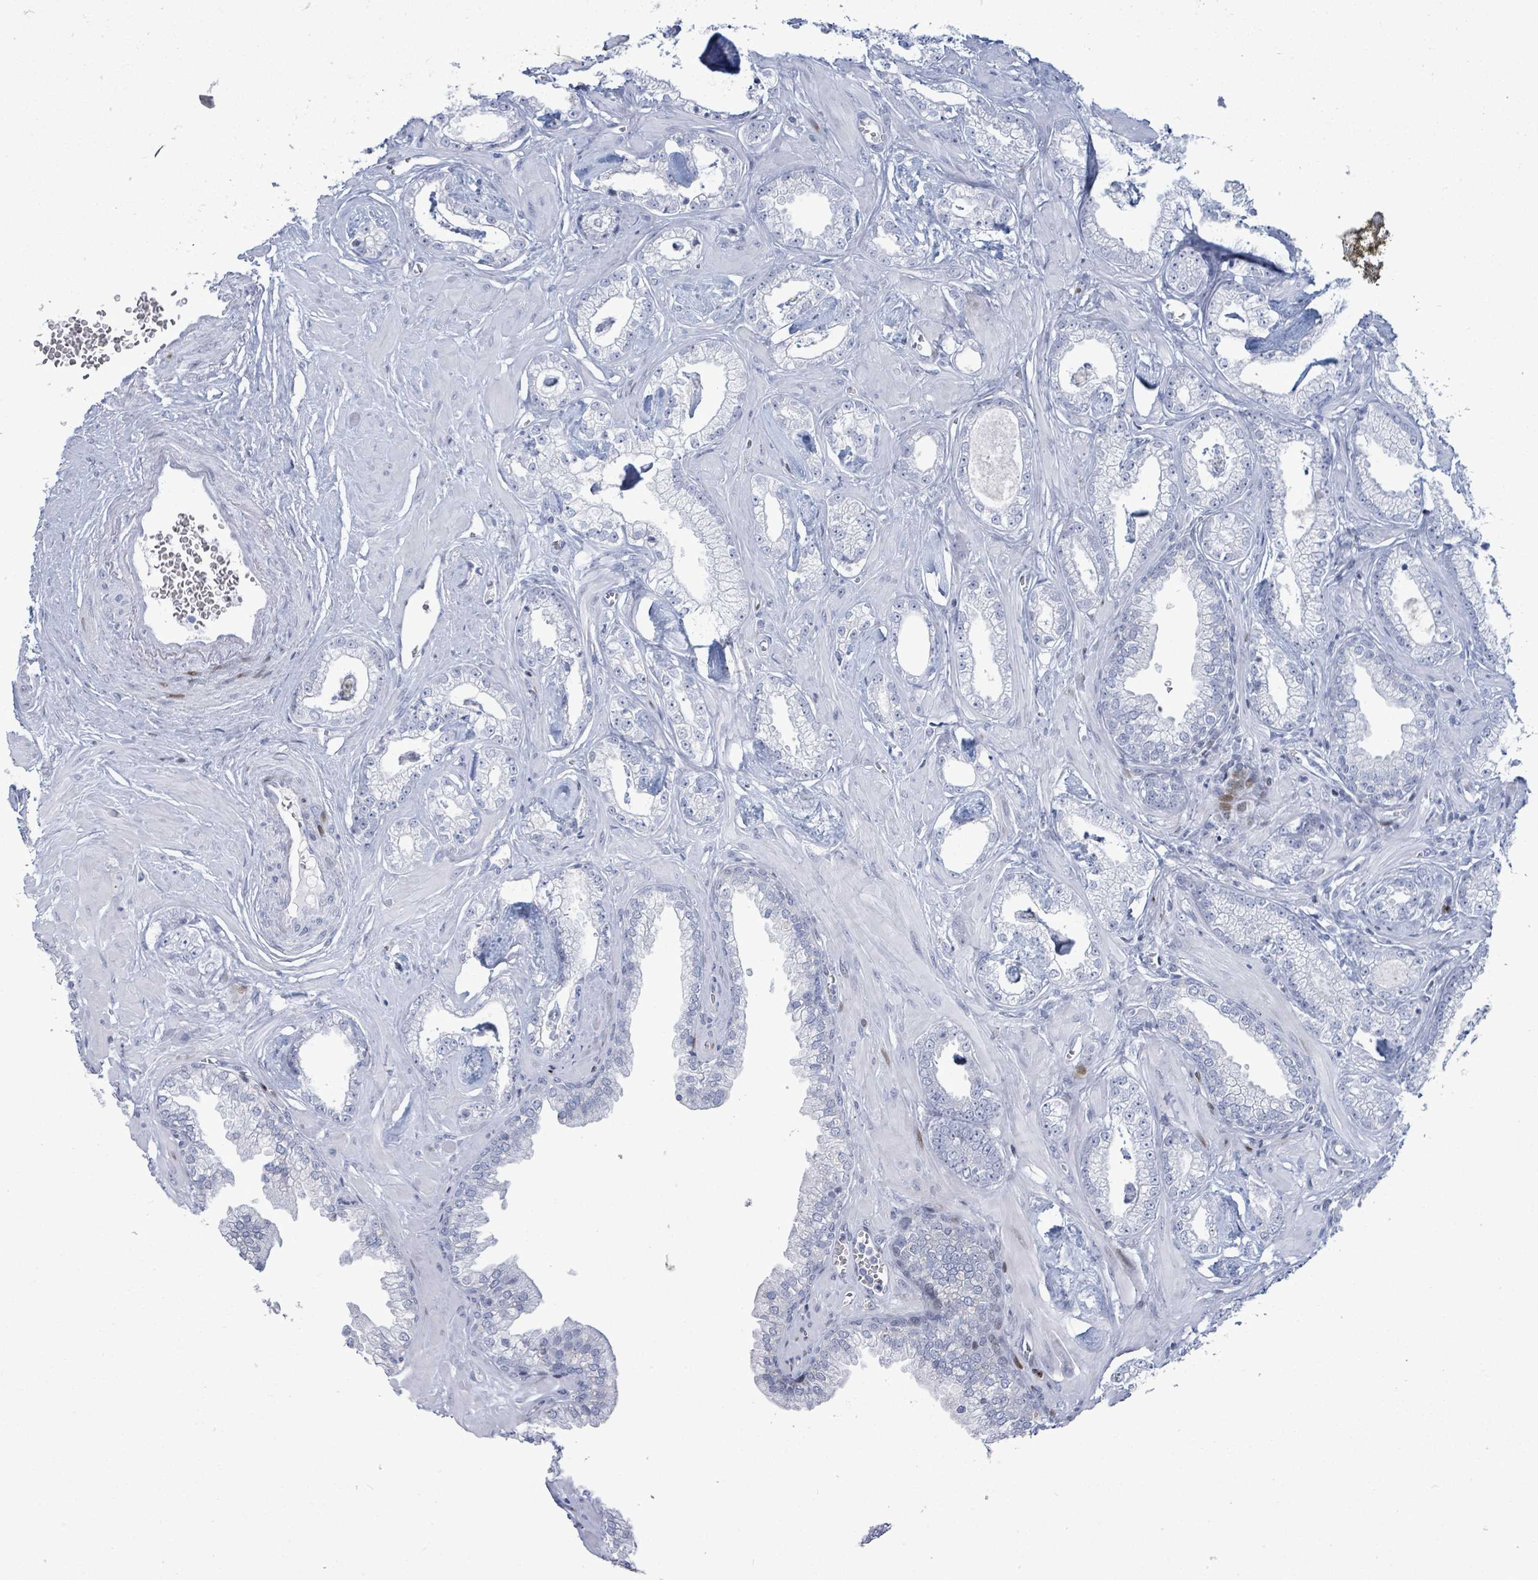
{"staining": {"intensity": "negative", "quantity": "none", "location": "none"}, "tissue": "prostate cancer", "cell_type": "Tumor cells", "image_type": "cancer", "snomed": [{"axis": "morphology", "description": "Adenocarcinoma, Low grade"}, {"axis": "topography", "description": "Prostate"}], "caption": "Tumor cells show no significant protein staining in prostate cancer. (DAB (3,3'-diaminobenzidine) immunohistochemistry, high magnification).", "gene": "MALL", "patient": {"sex": "male", "age": 60}}